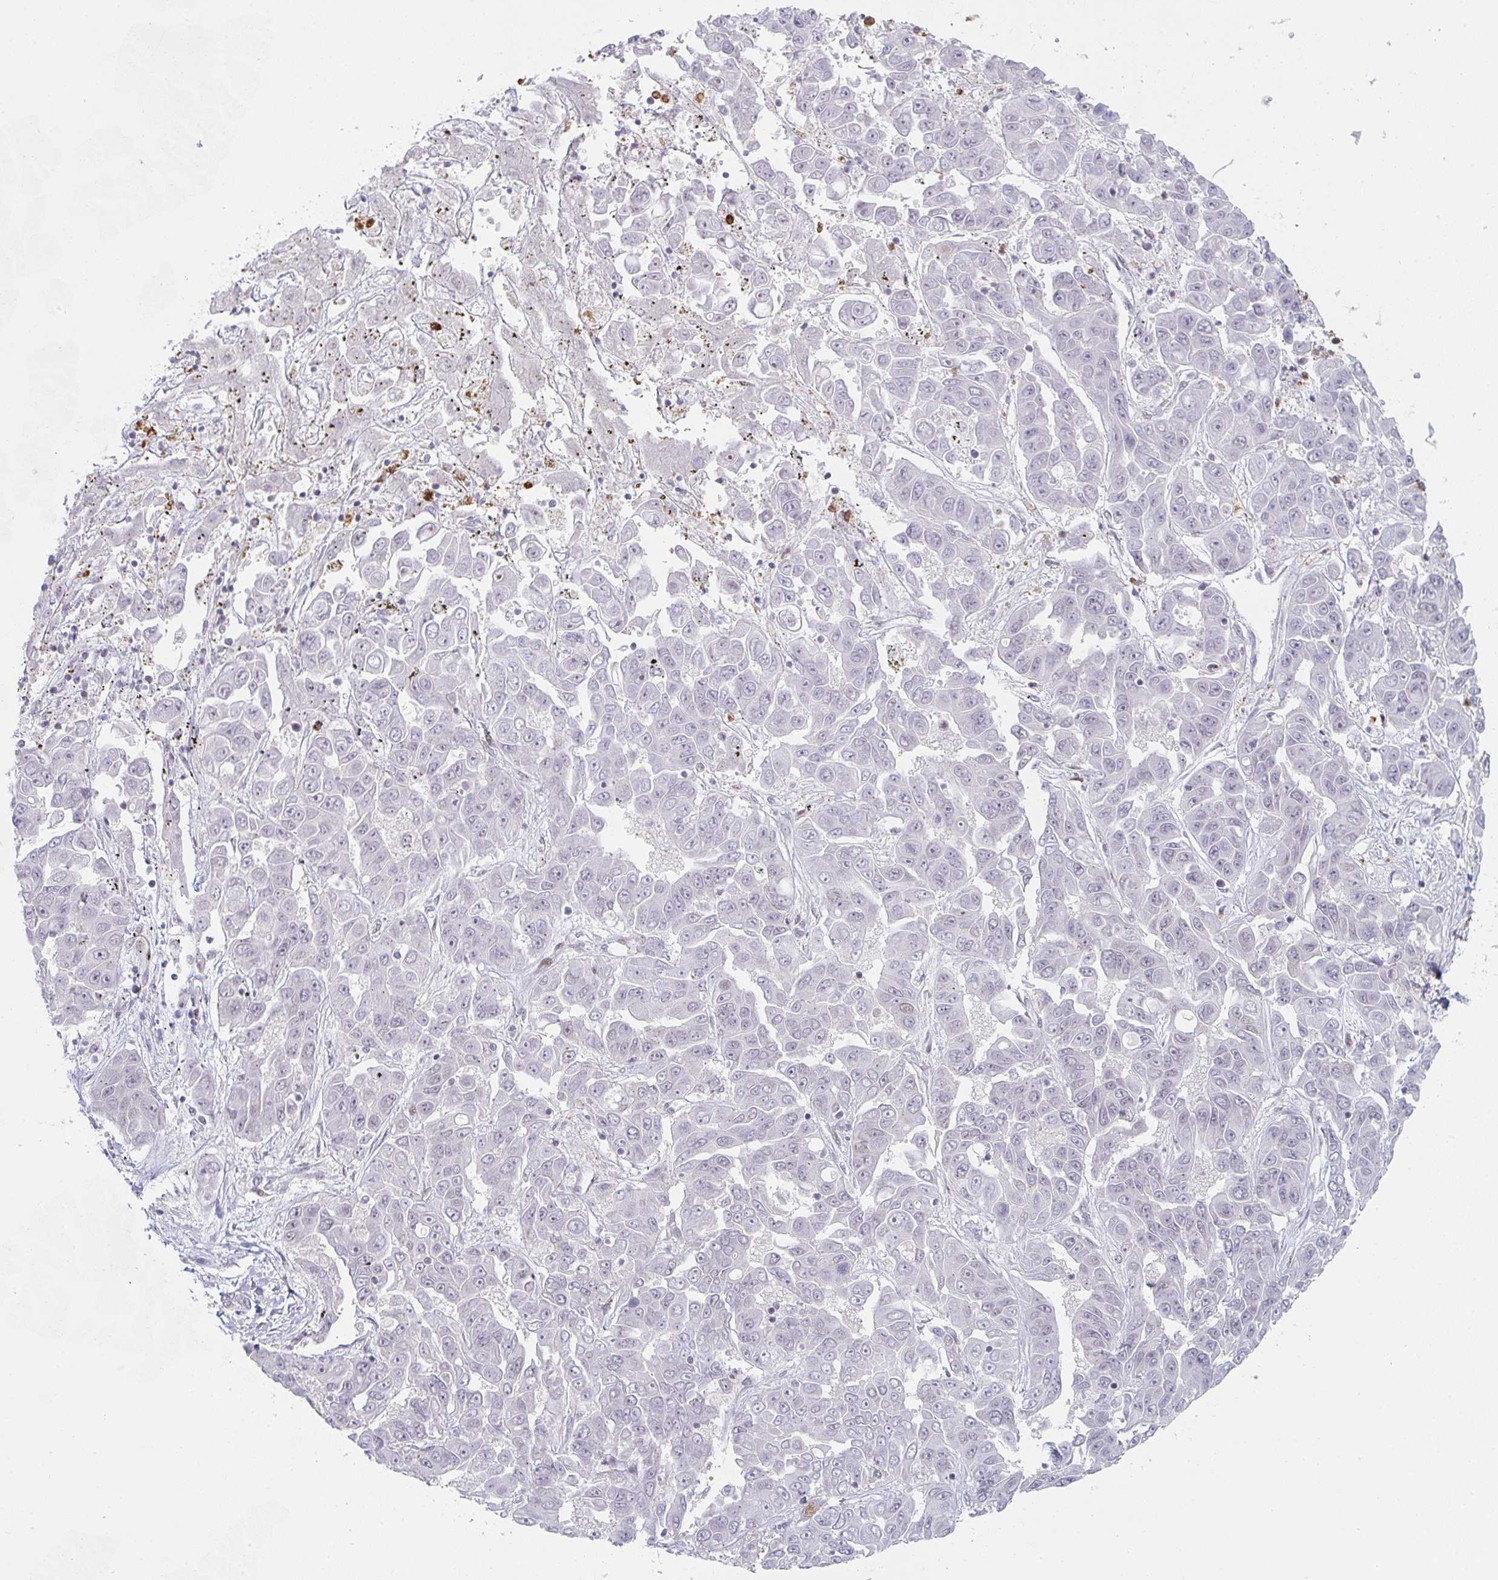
{"staining": {"intensity": "negative", "quantity": "none", "location": "none"}, "tissue": "liver cancer", "cell_type": "Tumor cells", "image_type": "cancer", "snomed": [{"axis": "morphology", "description": "Cholangiocarcinoma"}, {"axis": "topography", "description": "Liver"}], "caption": "A histopathology image of human liver cholangiocarcinoma is negative for staining in tumor cells.", "gene": "LIN54", "patient": {"sex": "female", "age": 52}}